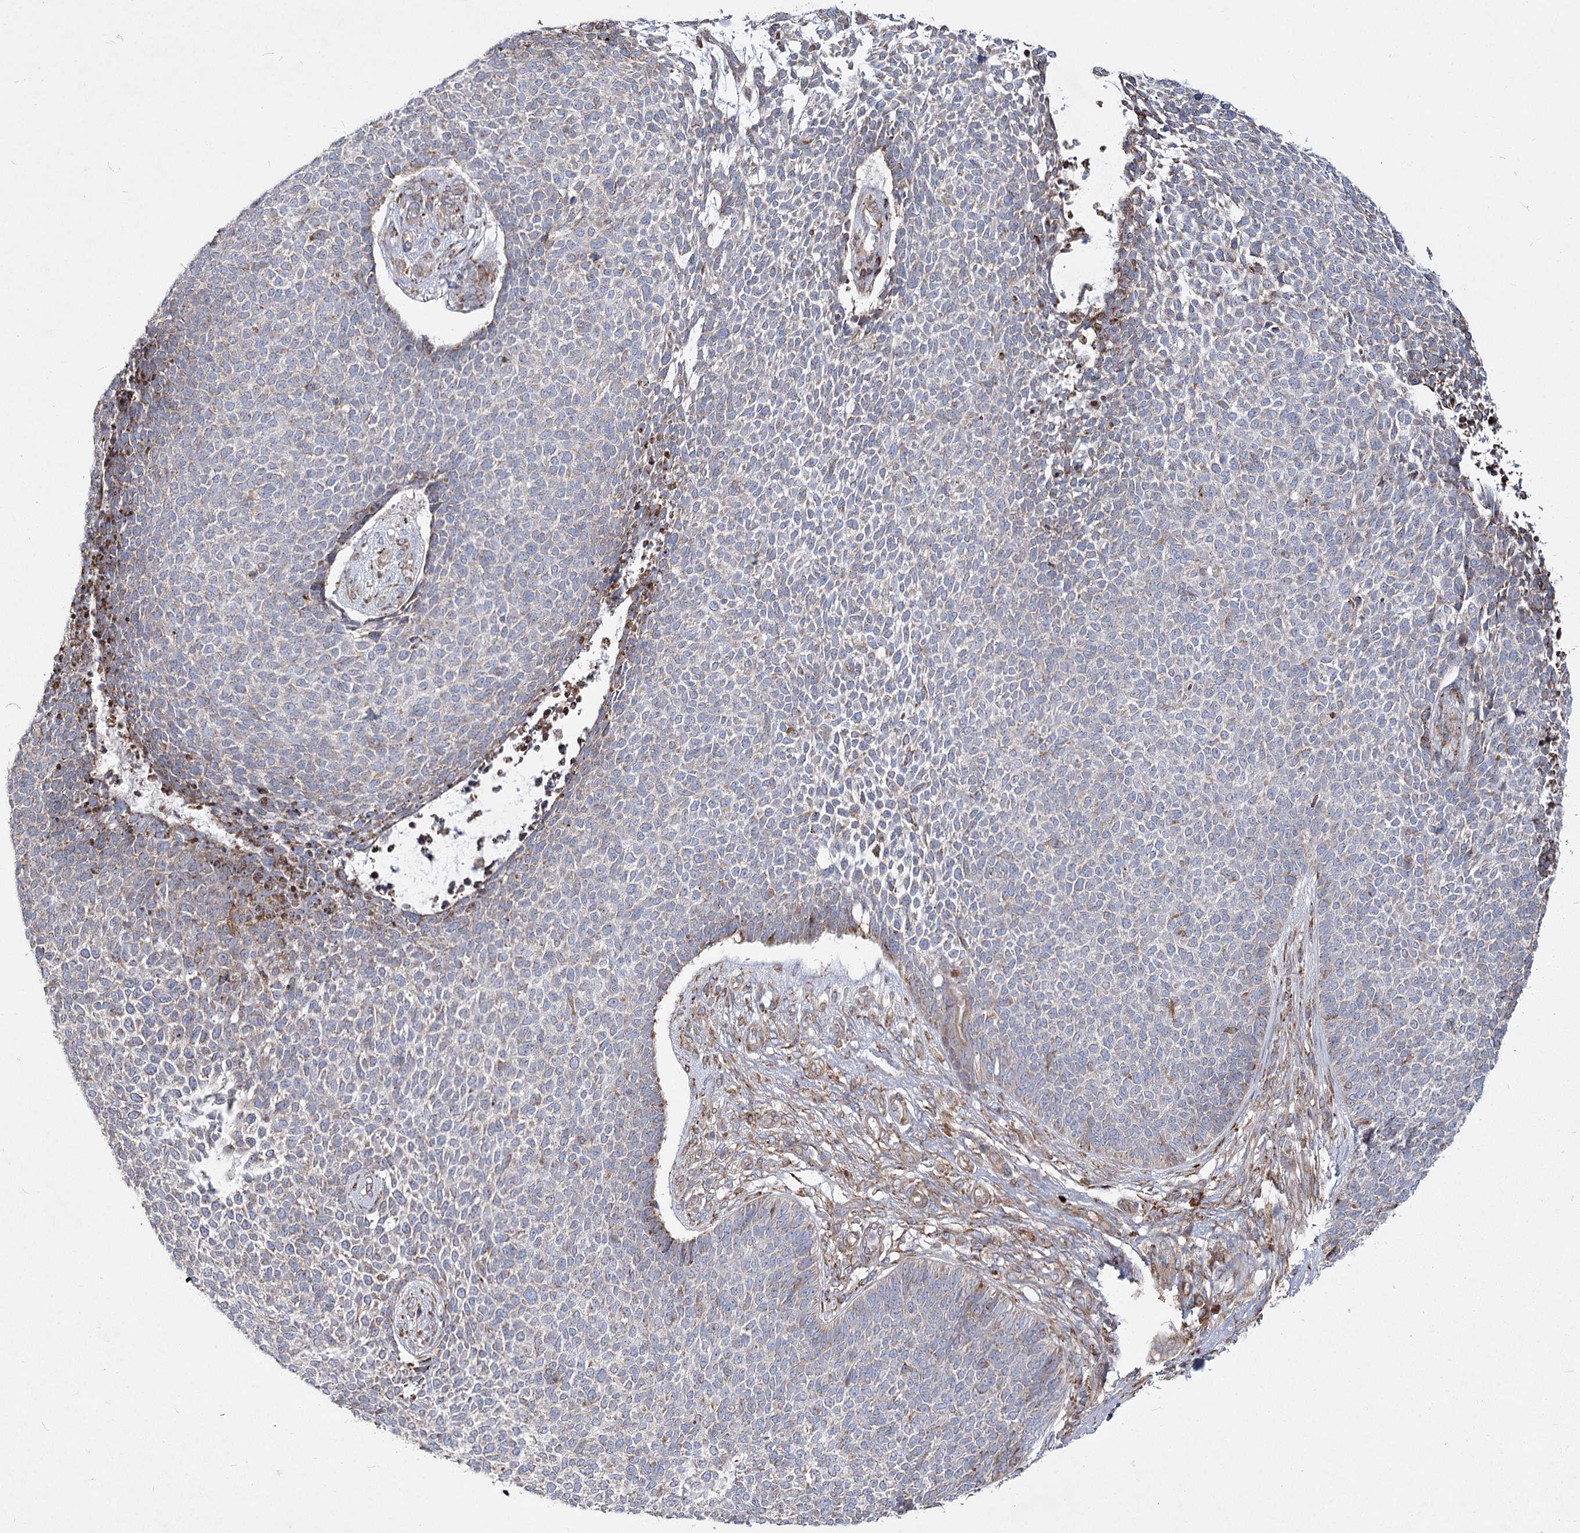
{"staining": {"intensity": "weak", "quantity": "<25%", "location": "cytoplasmic/membranous"}, "tissue": "skin cancer", "cell_type": "Tumor cells", "image_type": "cancer", "snomed": [{"axis": "morphology", "description": "Basal cell carcinoma"}, {"axis": "topography", "description": "Skin"}], "caption": "The immunohistochemistry histopathology image has no significant positivity in tumor cells of skin cancer (basal cell carcinoma) tissue.", "gene": "NHLRC2", "patient": {"sex": "female", "age": 84}}